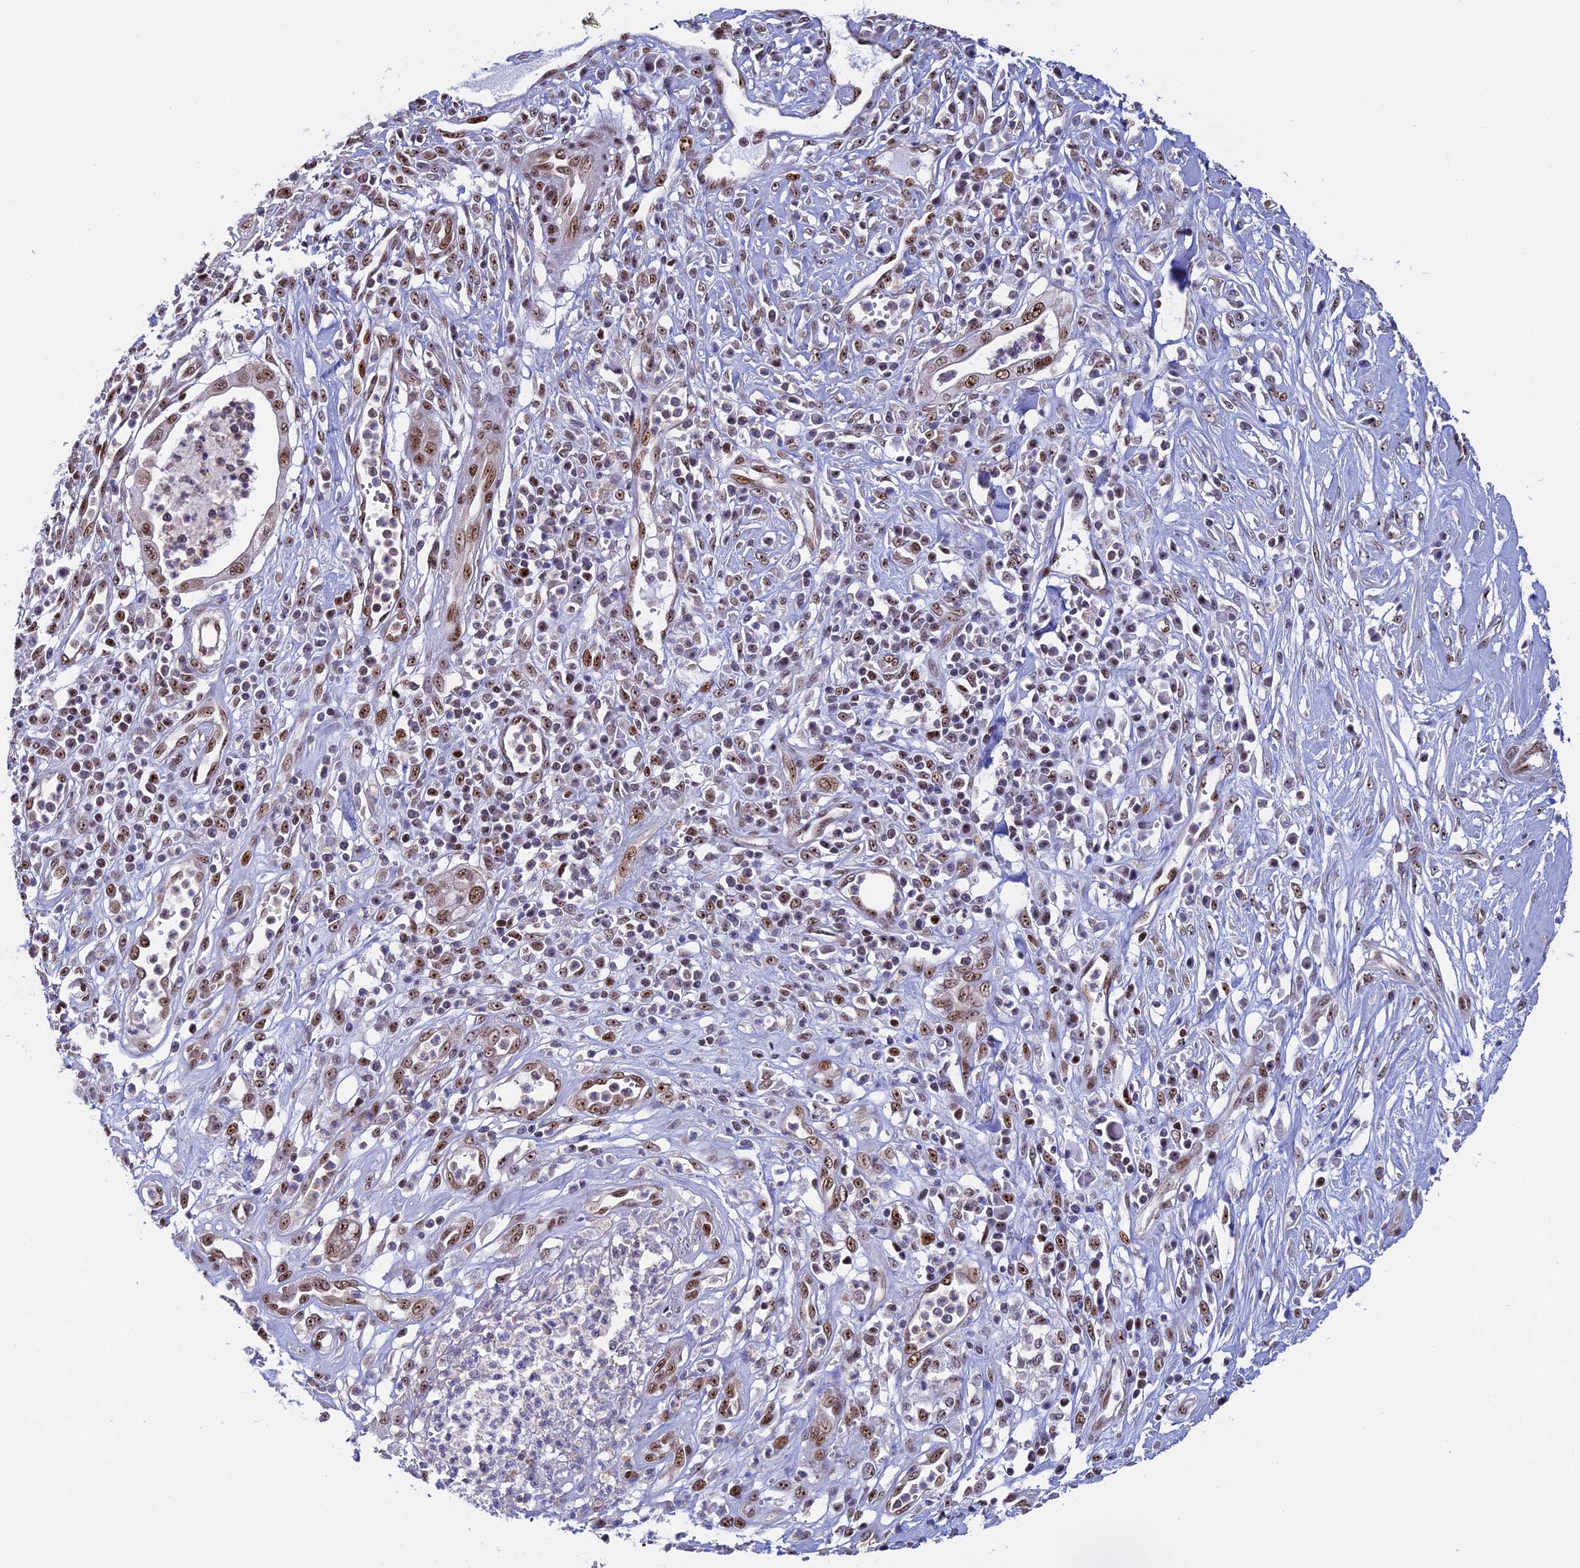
{"staining": {"intensity": "moderate", "quantity": ">75%", "location": "nuclear"}, "tissue": "pancreatic cancer", "cell_type": "Tumor cells", "image_type": "cancer", "snomed": [{"axis": "morphology", "description": "Adenocarcinoma, NOS"}, {"axis": "topography", "description": "Pancreas"}], "caption": "The micrograph demonstrates immunohistochemical staining of pancreatic cancer. There is moderate nuclear staining is seen in approximately >75% of tumor cells.", "gene": "CCDC86", "patient": {"sex": "male", "age": 68}}